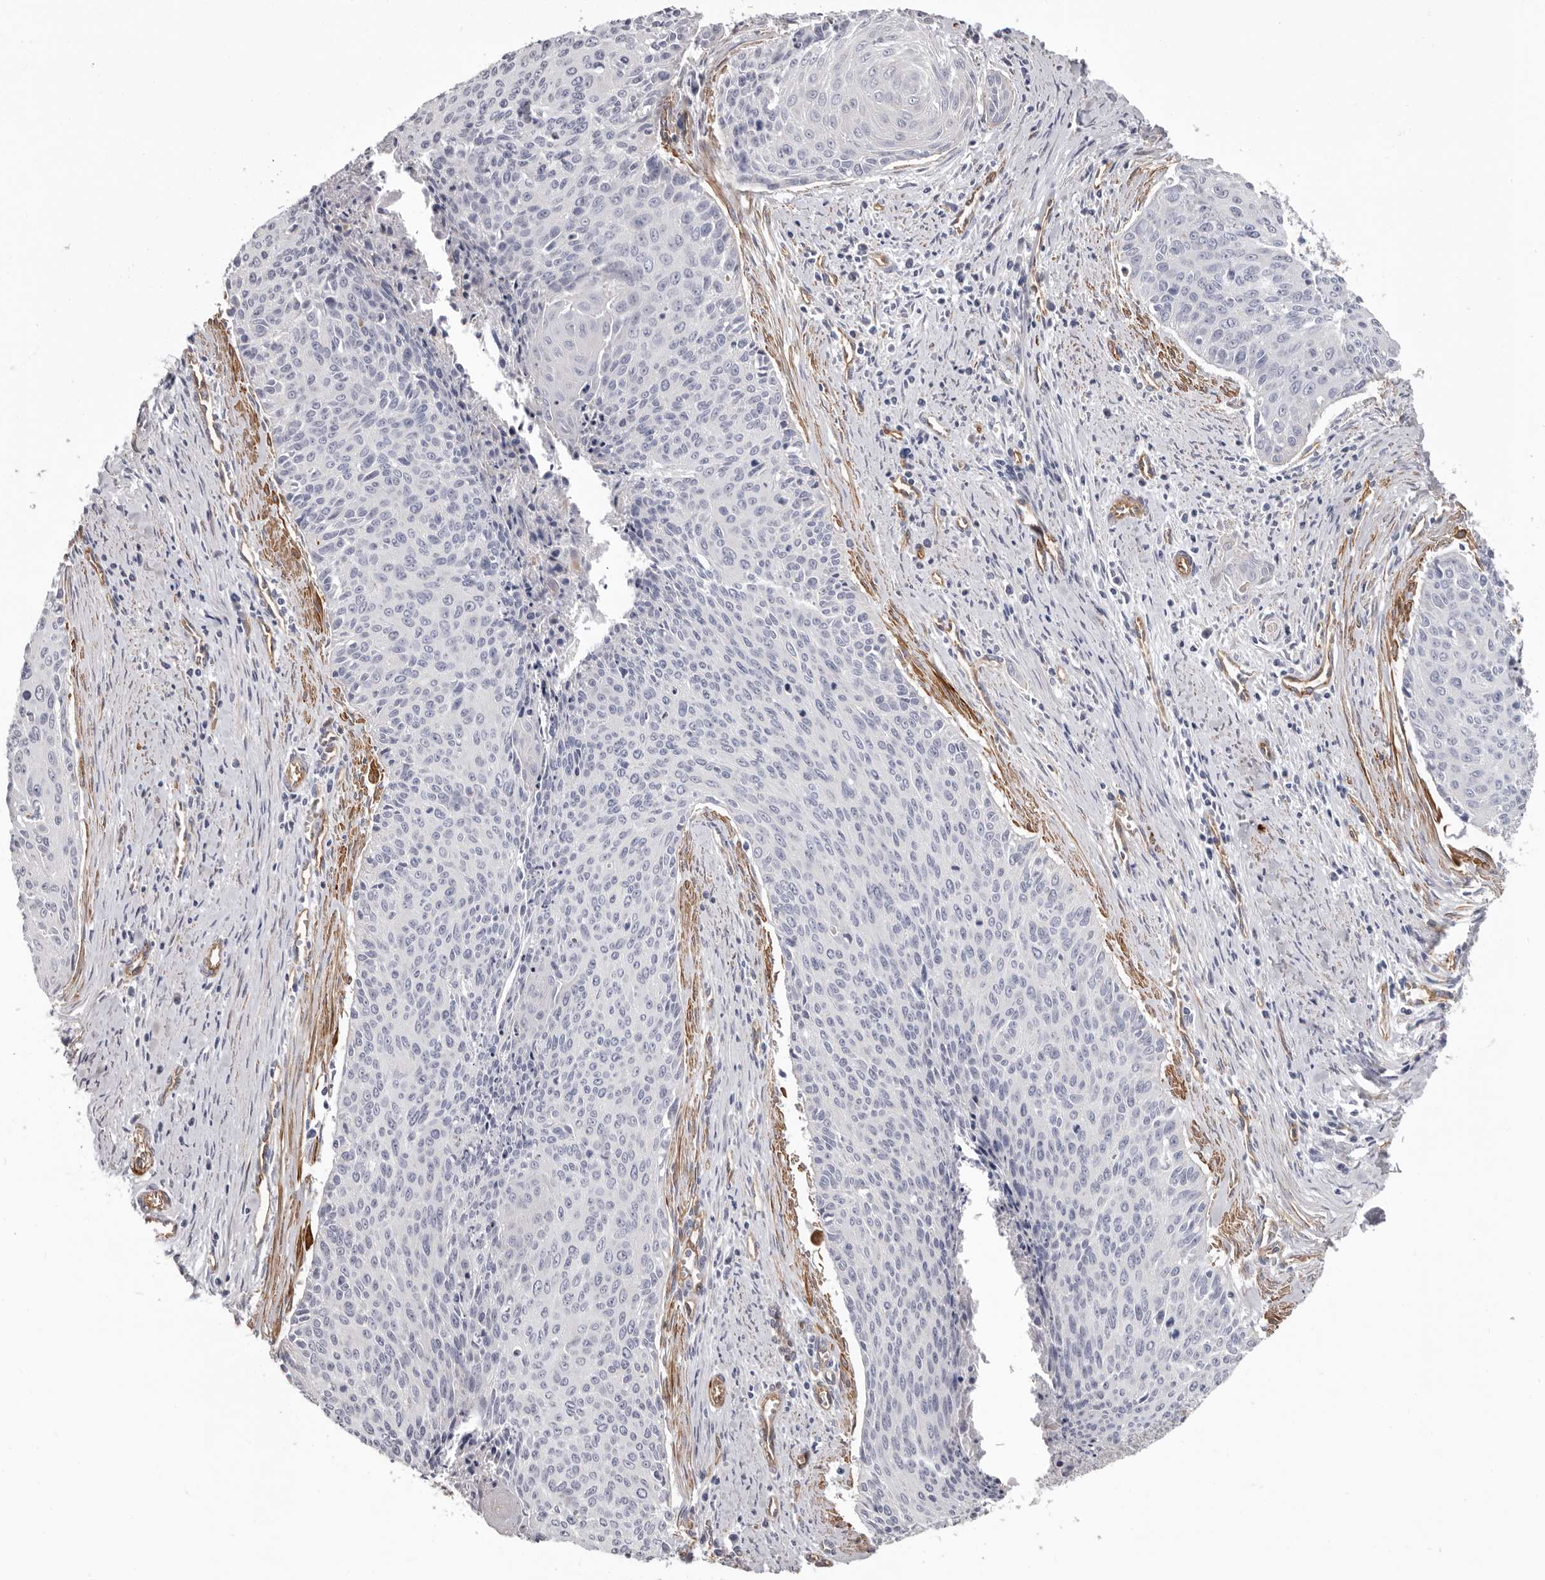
{"staining": {"intensity": "negative", "quantity": "none", "location": "none"}, "tissue": "cervical cancer", "cell_type": "Tumor cells", "image_type": "cancer", "snomed": [{"axis": "morphology", "description": "Squamous cell carcinoma, NOS"}, {"axis": "topography", "description": "Cervix"}], "caption": "A high-resolution image shows immunohistochemistry staining of cervical squamous cell carcinoma, which demonstrates no significant positivity in tumor cells.", "gene": "ADGRL4", "patient": {"sex": "female", "age": 55}}